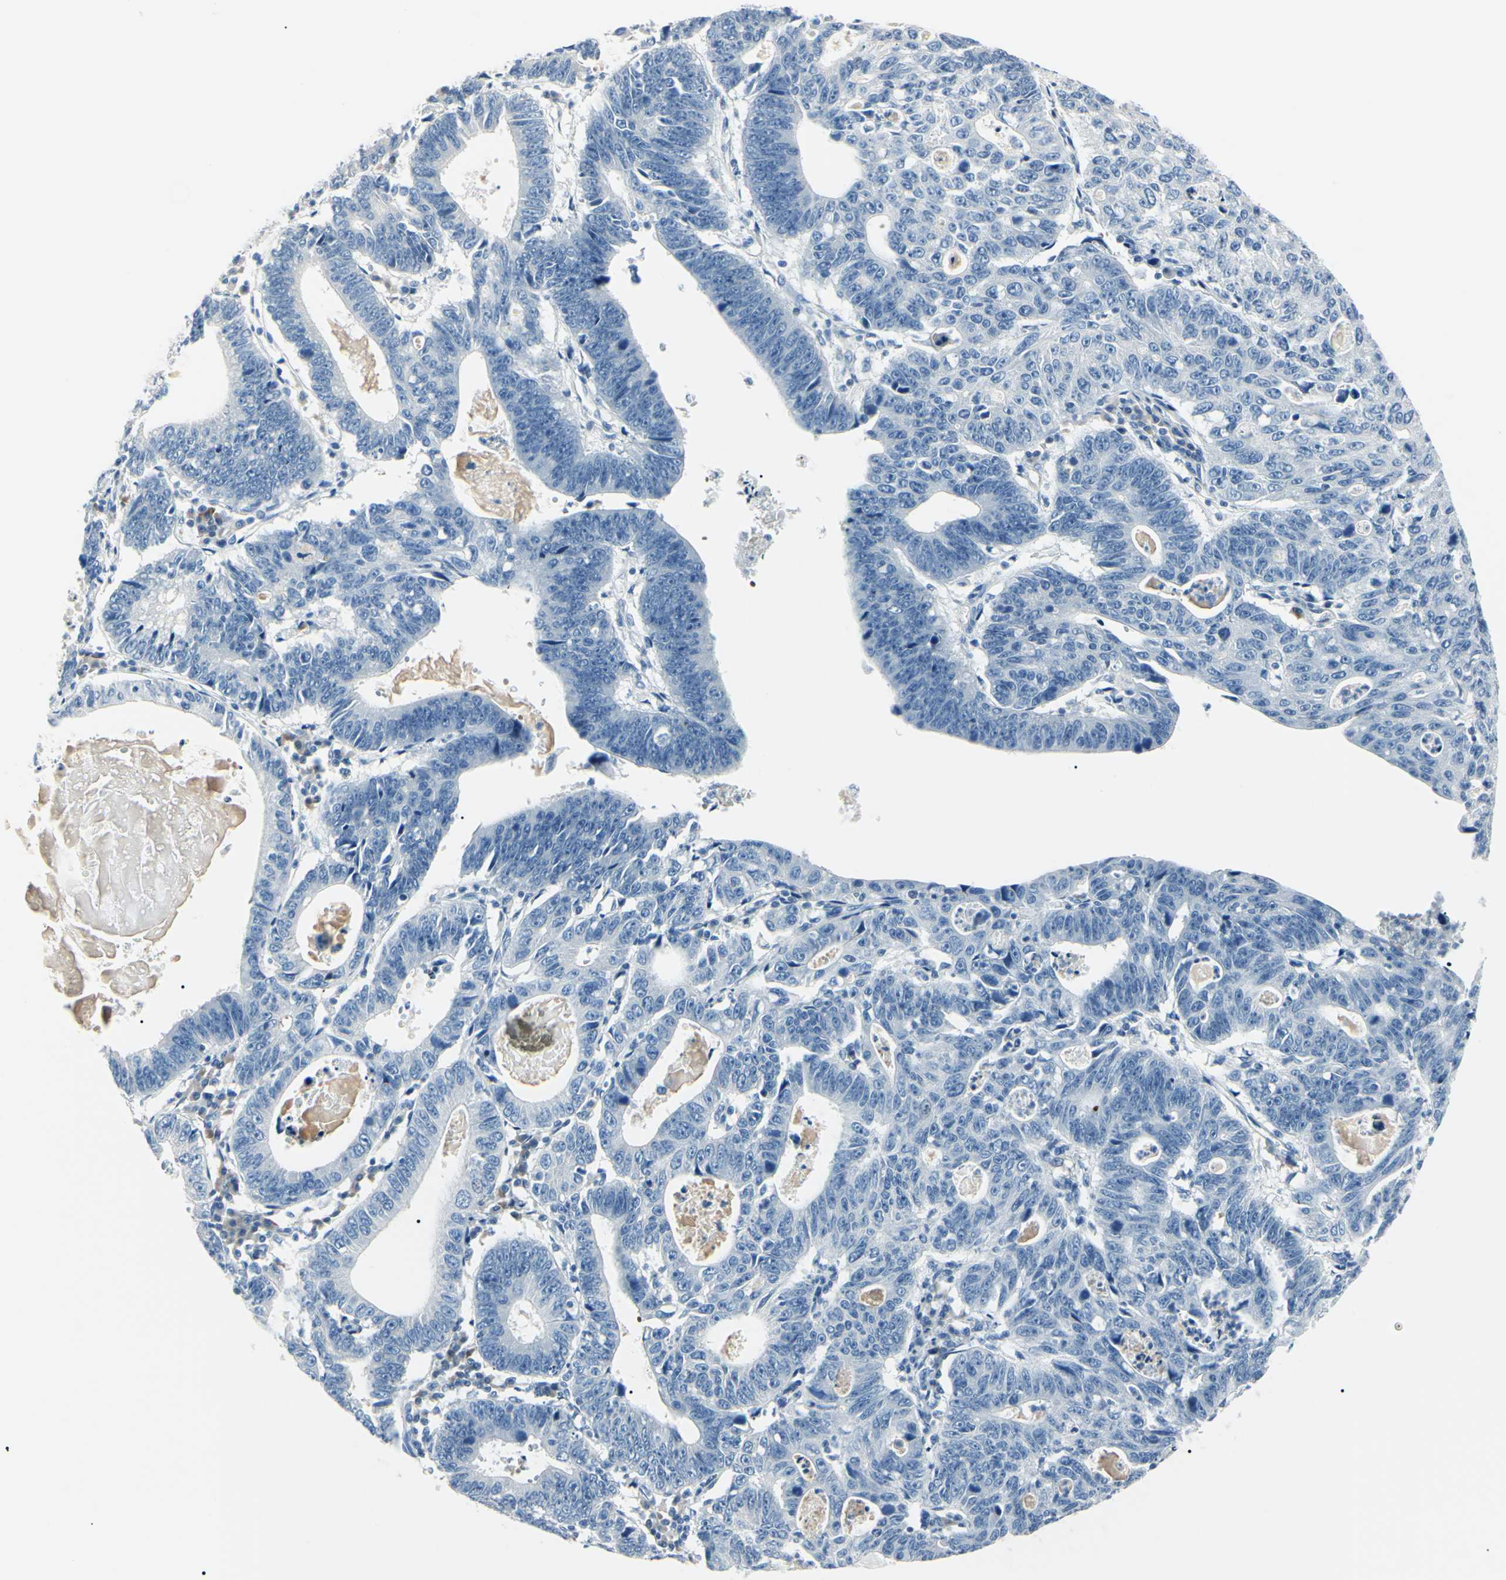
{"staining": {"intensity": "negative", "quantity": "none", "location": "none"}, "tissue": "stomach cancer", "cell_type": "Tumor cells", "image_type": "cancer", "snomed": [{"axis": "morphology", "description": "Adenocarcinoma, NOS"}, {"axis": "topography", "description": "Stomach"}], "caption": "Tumor cells show no significant staining in stomach cancer.", "gene": "CA2", "patient": {"sex": "male", "age": 59}}